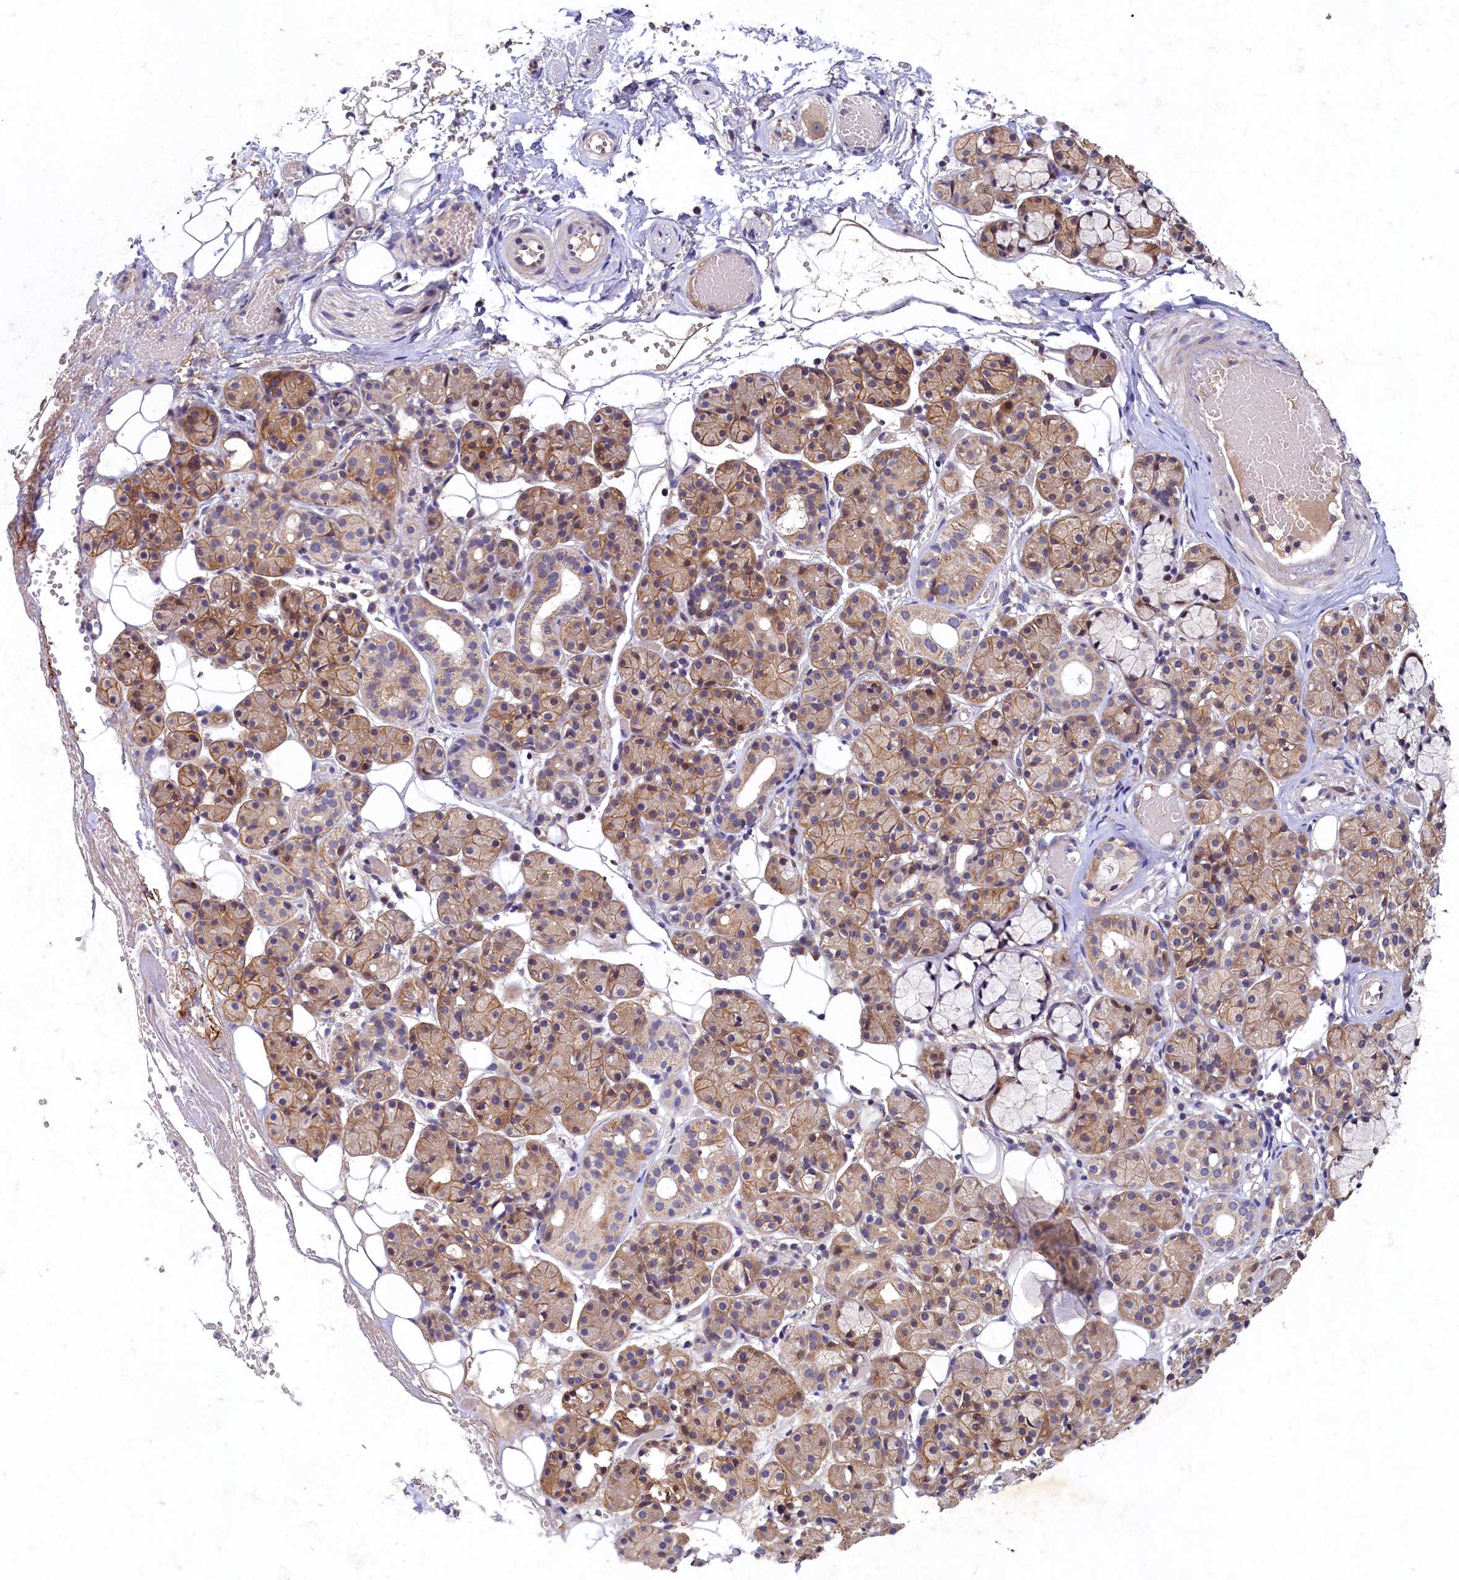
{"staining": {"intensity": "moderate", "quantity": "25%-75%", "location": "cytoplasmic/membranous,nuclear"}, "tissue": "salivary gland", "cell_type": "Glandular cells", "image_type": "normal", "snomed": [{"axis": "morphology", "description": "Normal tissue, NOS"}, {"axis": "topography", "description": "Salivary gland"}], "caption": "Protein expression analysis of benign human salivary gland reveals moderate cytoplasmic/membranous,nuclear staining in approximately 25%-75% of glandular cells. The staining was performed using DAB (3,3'-diaminobenzidine) to visualize the protein expression in brown, while the nuclei were stained in blue with hematoxylin (Magnification: 20x).", "gene": "LATS2", "patient": {"sex": "male", "age": 63}}